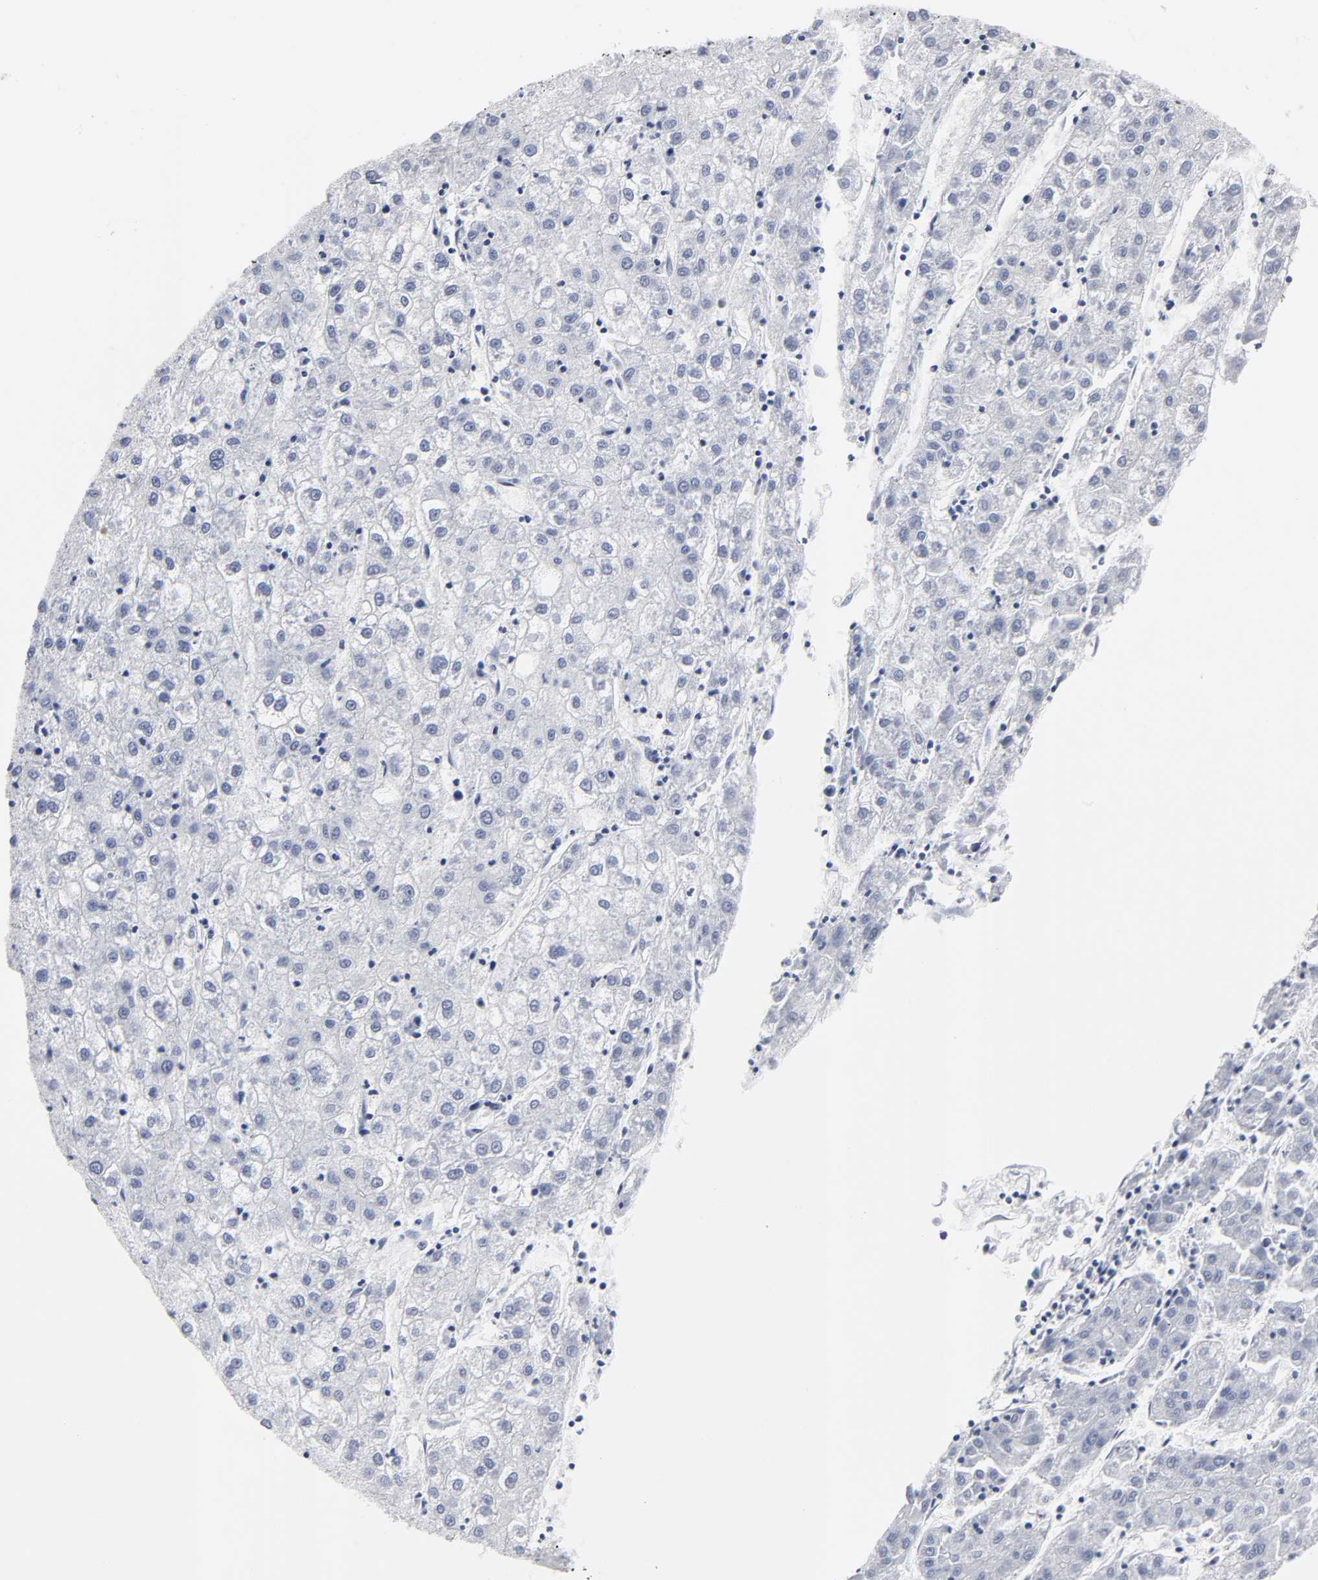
{"staining": {"intensity": "negative", "quantity": "none", "location": "none"}, "tissue": "liver cancer", "cell_type": "Tumor cells", "image_type": "cancer", "snomed": [{"axis": "morphology", "description": "Carcinoma, Hepatocellular, NOS"}, {"axis": "topography", "description": "Liver"}], "caption": "Tumor cells show no significant staining in liver cancer.", "gene": "HNF4A", "patient": {"sex": "male", "age": 72}}